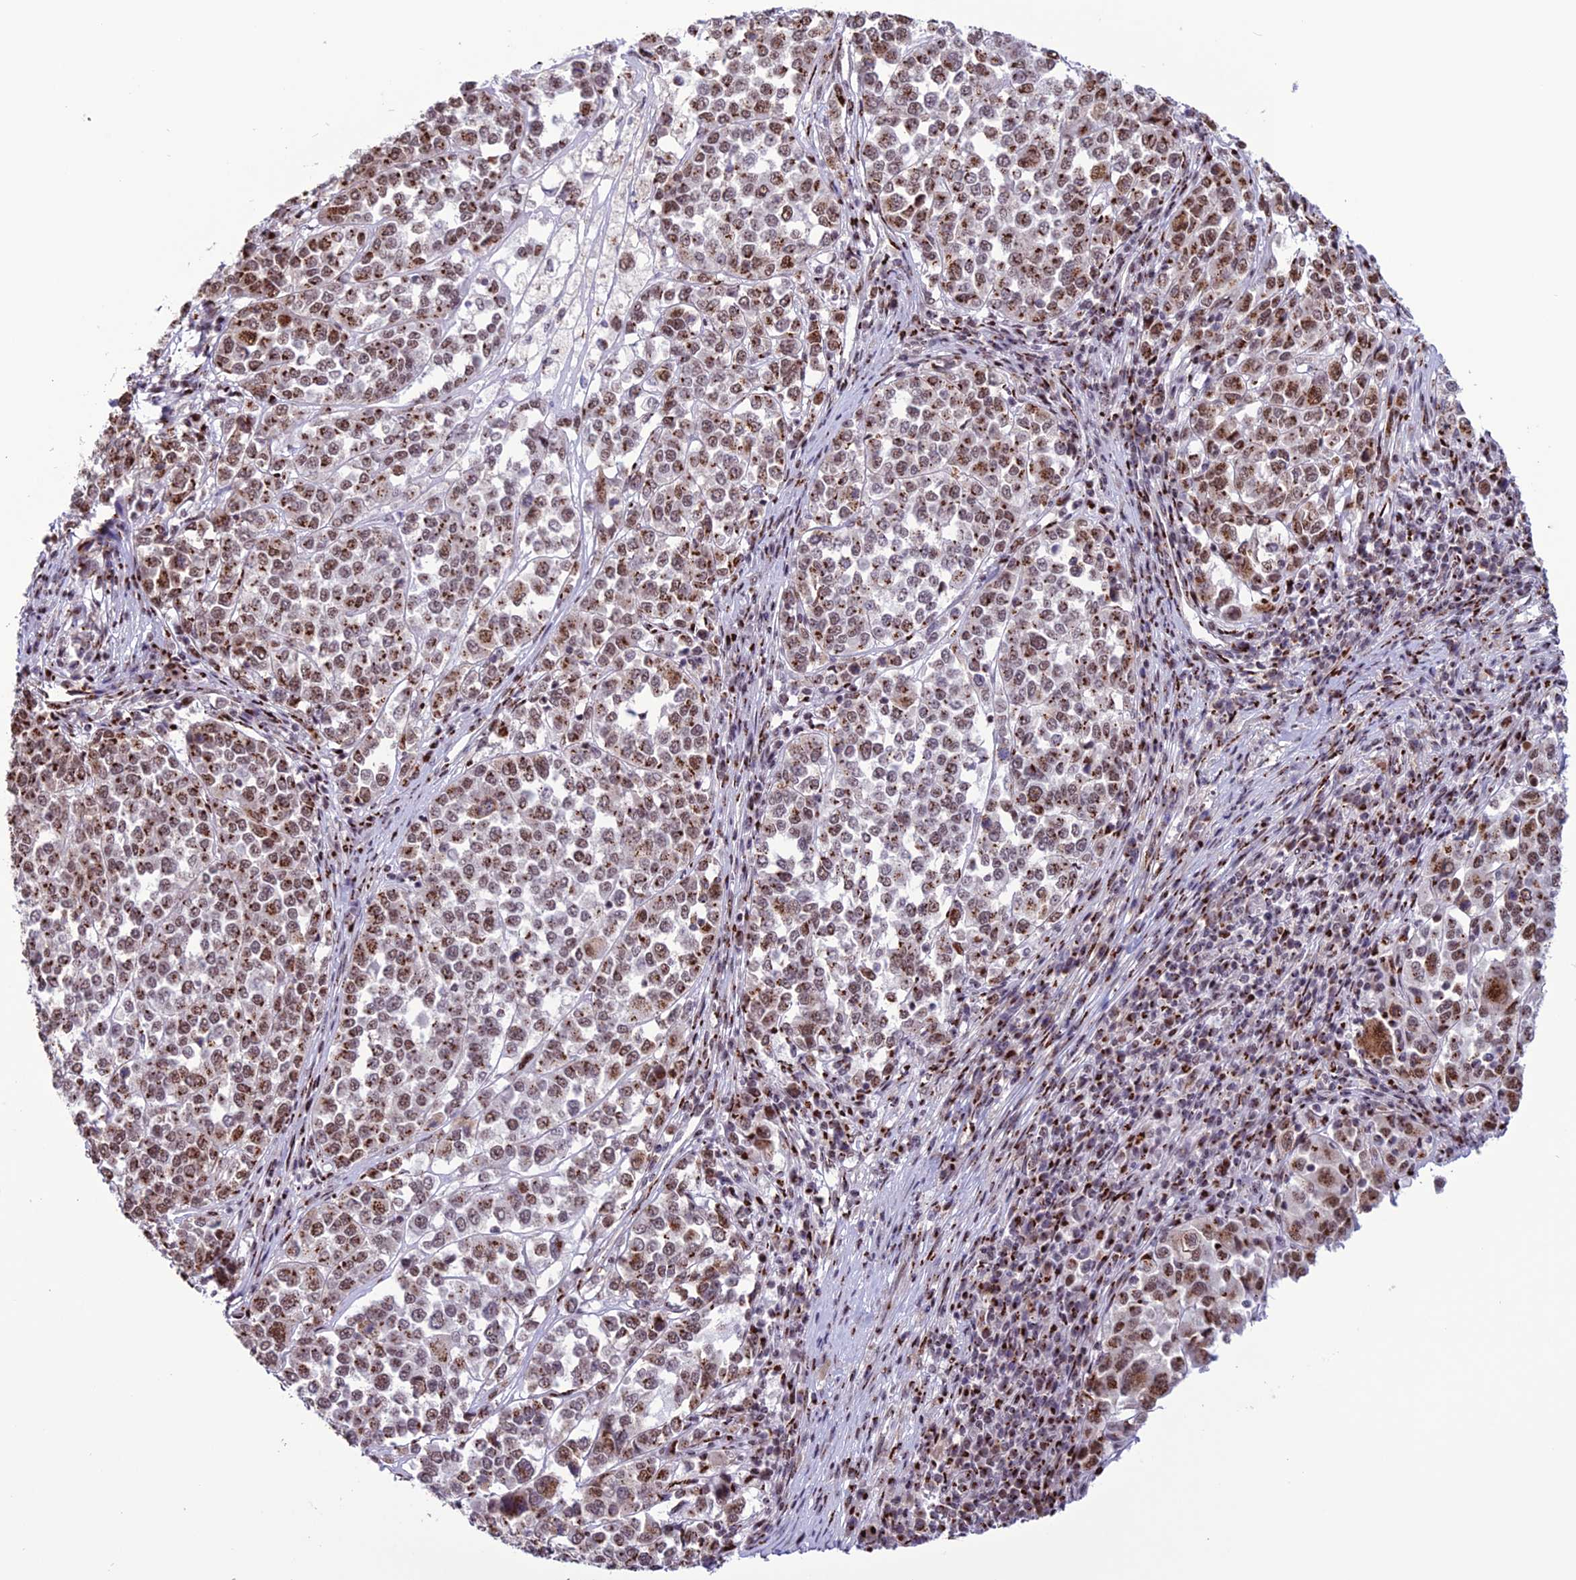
{"staining": {"intensity": "moderate", "quantity": ">75%", "location": "cytoplasmic/membranous,nuclear"}, "tissue": "melanoma", "cell_type": "Tumor cells", "image_type": "cancer", "snomed": [{"axis": "morphology", "description": "Malignant melanoma, Metastatic site"}, {"axis": "topography", "description": "Lymph node"}], "caption": "This is an image of immunohistochemistry staining of melanoma, which shows moderate expression in the cytoplasmic/membranous and nuclear of tumor cells.", "gene": "PLEKHA4", "patient": {"sex": "male", "age": 44}}